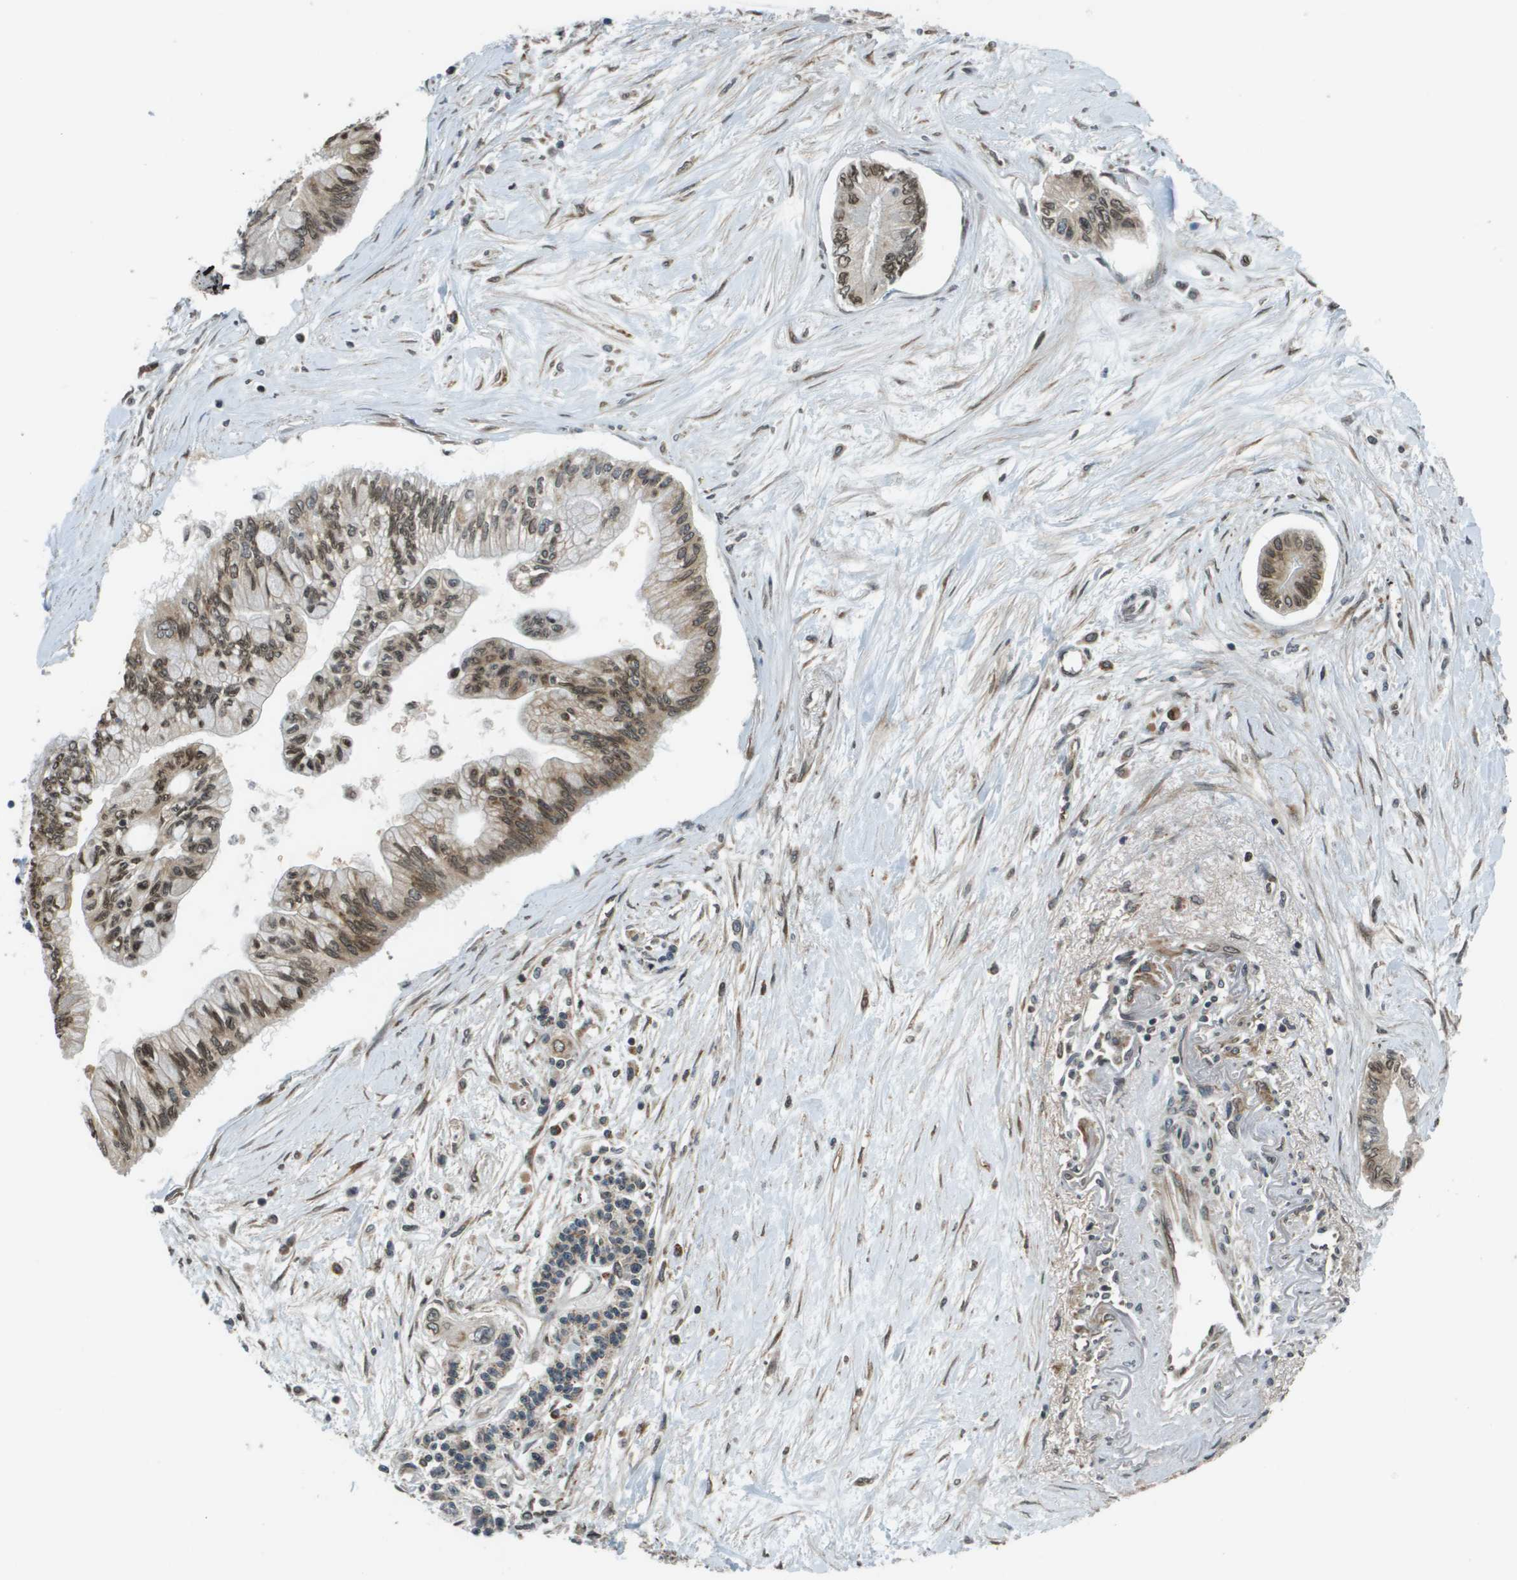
{"staining": {"intensity": "moderate", "quantity": "25%-75%", "location": "cytoplasmic/membranous,nuclear"}, "tissue": "pancreatic cancer", "cell_type": "Tumor cells", "image_type": "cancer", "snomed": [{"axis": "morphology", "description": "Adenocarcinoma, NOS"}, {"axis": "topography", "description": "Pancreas"}], "caption": "Human adenocarcinoma (pancreatic) stained for a protein (brown) demonstrates moderate cytoplasmic/membranous and nuclear positive positivity in about 25%-75% of tumor cells.", "gene": "SEC62", "patient": {"sex": "female", "age": 77}}